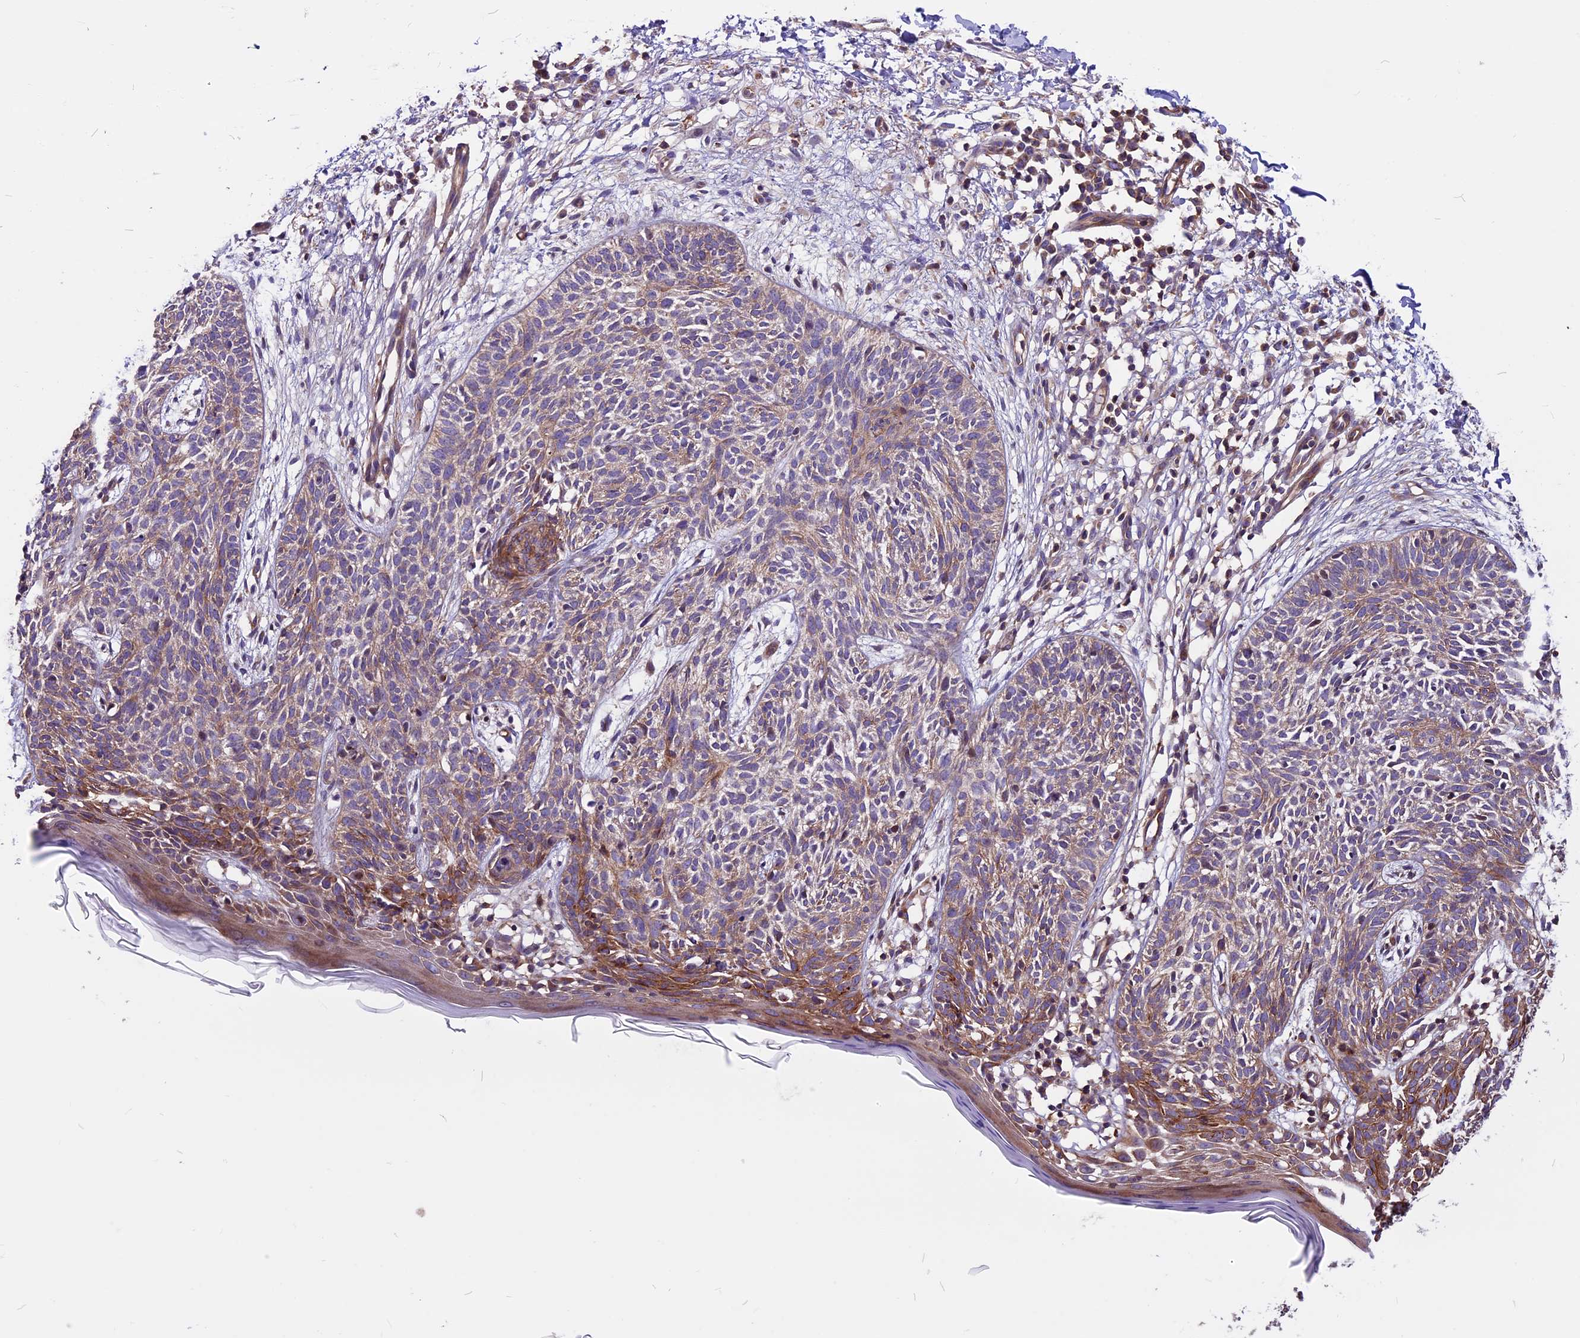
{"staining": {"intensity": "moderate", "quantity": "25%-75%", "location": "cytoplasmic/membranous"}, "tissue": "skin cancer", "cell_type": "Tumor cells", "image_type": "cancer", "snomed": [{"axis": "morphology", "description": "Basal cell carcinoma"}, {"axis": "topography", "description": "Skin"}], "caption": "An IHC micrograph of tumor tissue is shown. Protein staining in brown labels moderate cytoplasmic/membranous positivity in basal cell carcinoma (skin) within tumor cells.", "gene": "ANO3", "patient": {"sex": "female", "age": 66}}